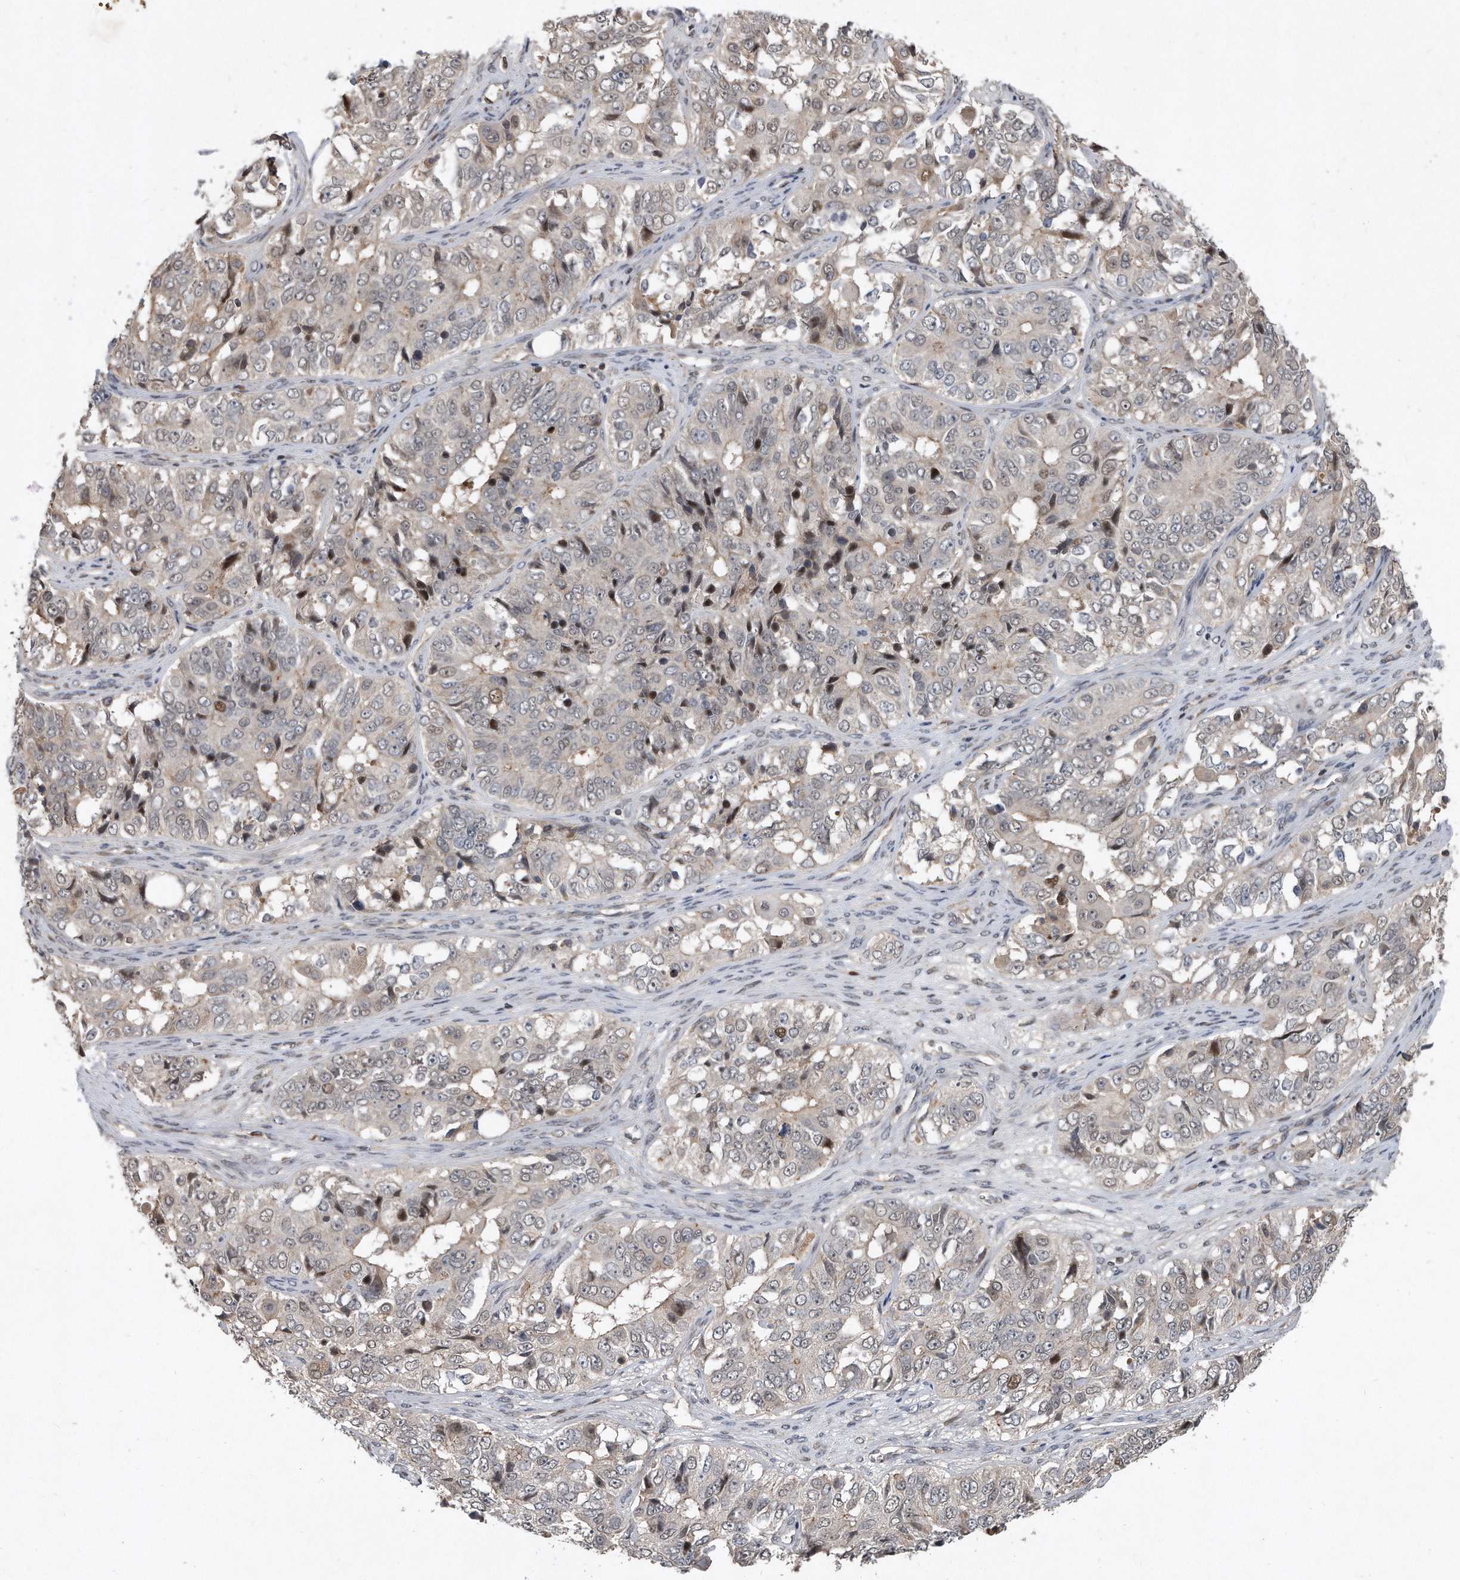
{"staining": {"intensity": "weak", "quantity": "<25%", "location": "cytoplasmic/membranous,nuclear"}, "tissue": "ovarian cancer", "cell_type": "Tumor cells", "image_type": "cancer", "snomed": [{"axis": "morphology", "description": "Carcinoma, endometroid"}, {"axis": "topography", "description": "Ovary"}], "caption": "Tumor cells are negative for protein expression in human ovarian cancer (endometroid carcinoma).", "gene": "PGBD2", "patient": {"sex": "female", "age": 51}}